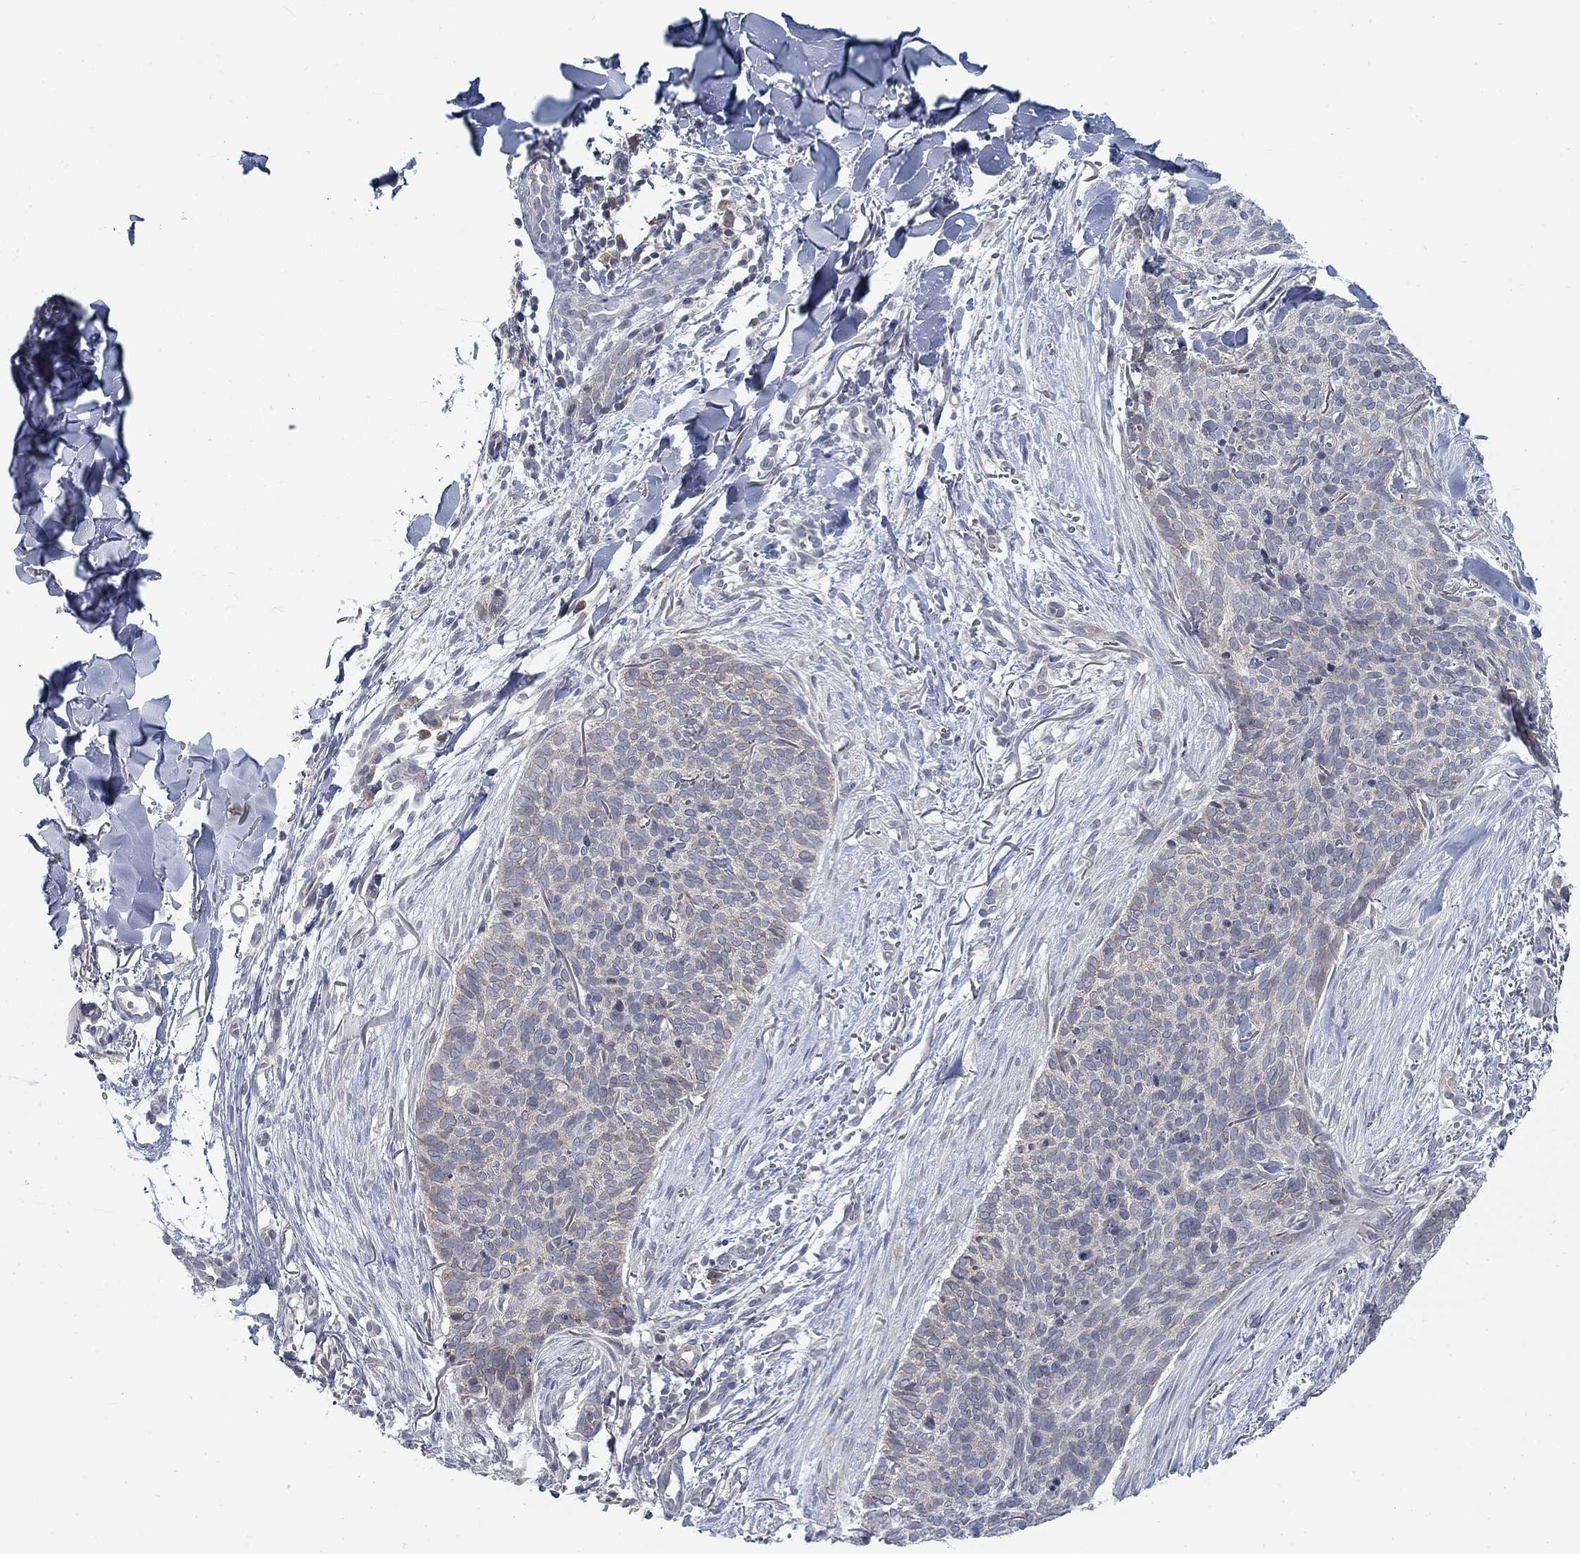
{"staining": {"intensity": "negative", "quantity": "none", "location": "none"}, "tissue": "skin cancer", "cell_type": "Tumor cells", "image_type": "cancer", "snomed": [{"axis": "morphology", "description": "Basal cell carcinoma"}, {"axis": "topography", "description": "Skin"}], "caption": "A photomicrograph of skin cancer (basal cell carcinoma) stained for a protein reveals no brown staining in tumor cells.", "gene": "ATP1A3", "patient": {"sex": "male", "age": 64}}